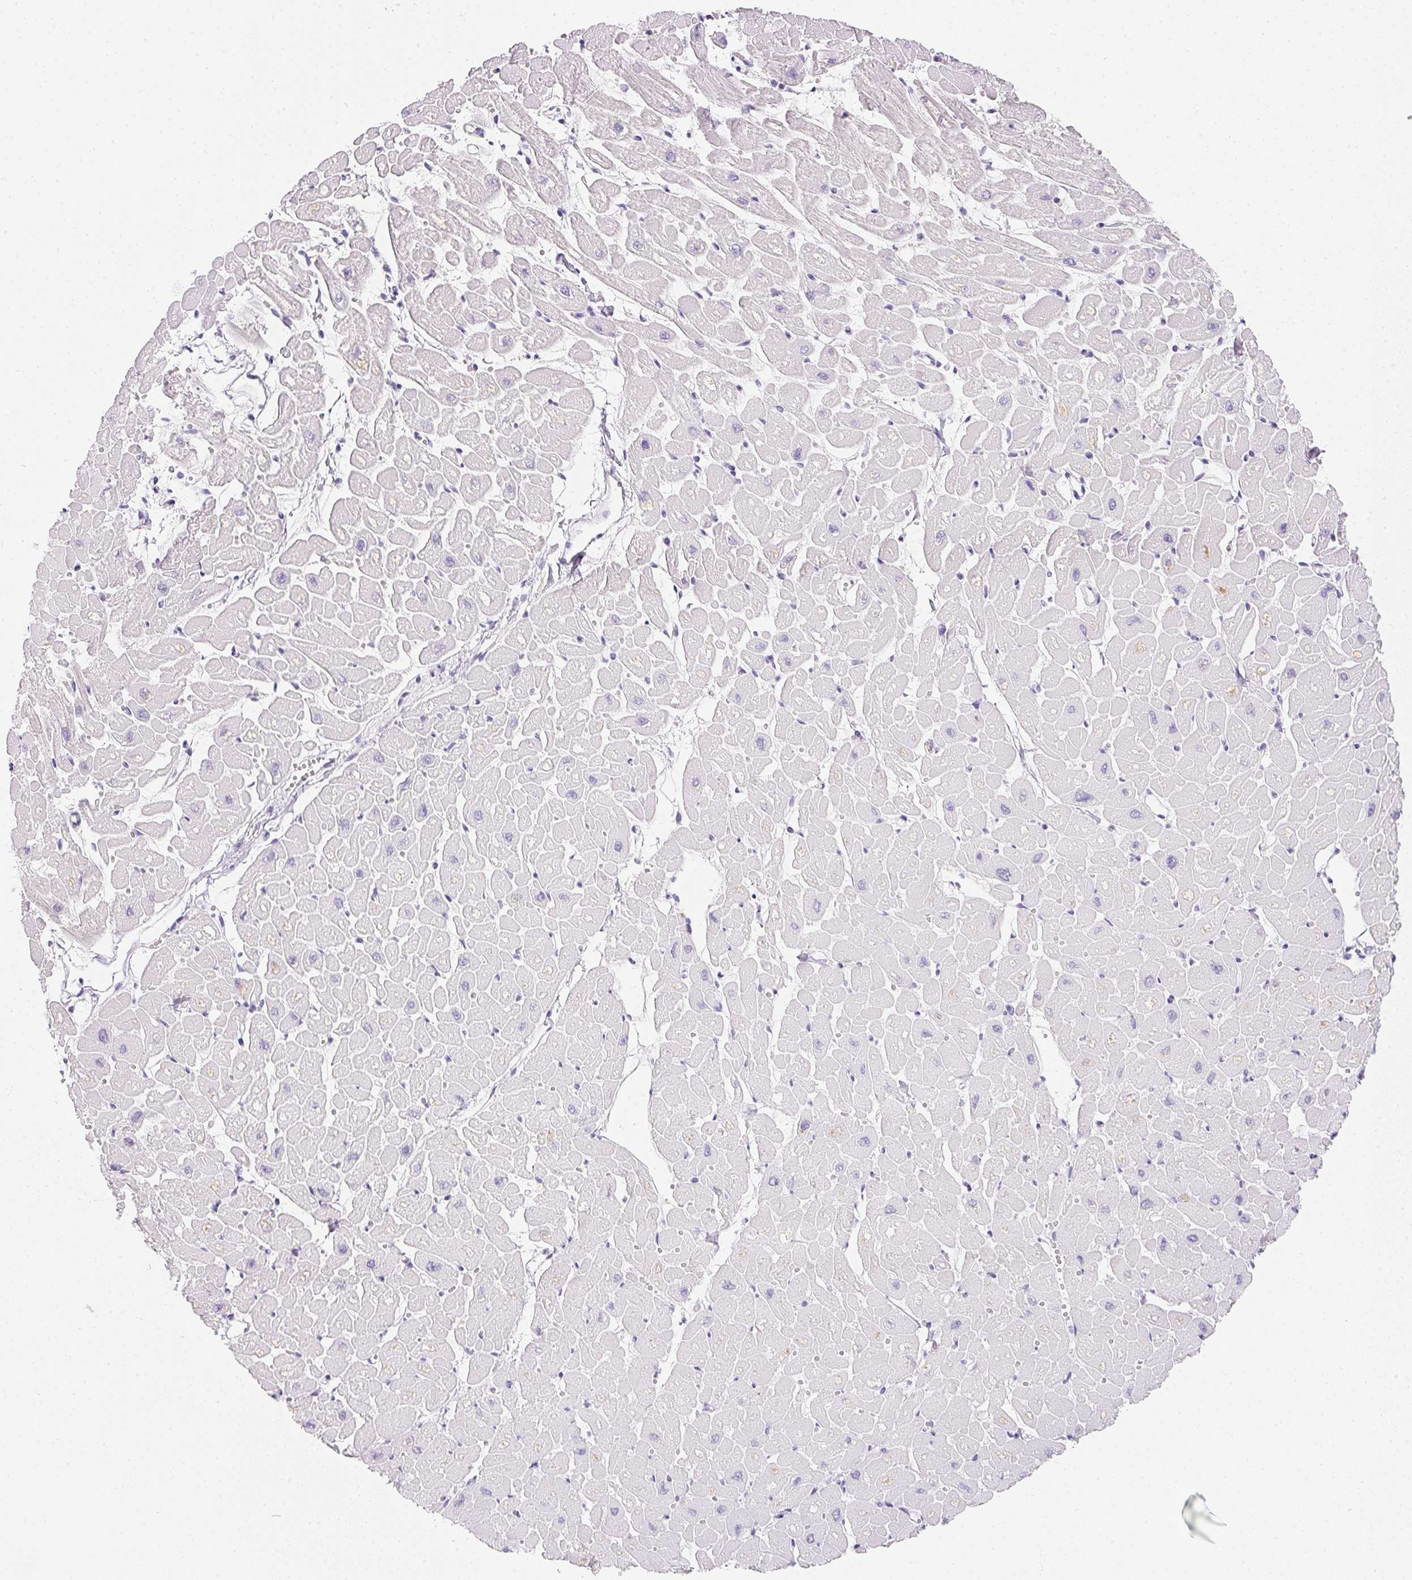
{"staining": {"intensity": "negative", "quantity": "none", "location": "none"}, "tissue": "heart muscle", "cell_type": "Cardiomyocytes", "image_type": "normal", "snomed": [{"axis": "morphology", "description": "Normal tissue, NOS"}, {"axis": "topography", "description": "Heart"}], "caption": "Immunohistochemistry of normal heart muscle reveals no expression in cardiomyocytes. The staining is performed using DAB brown chromogen with nuclei counter-stained in using hematoxylin.", "gene": "SOAT1", "patient": {"sex": "male", "age": 57}}